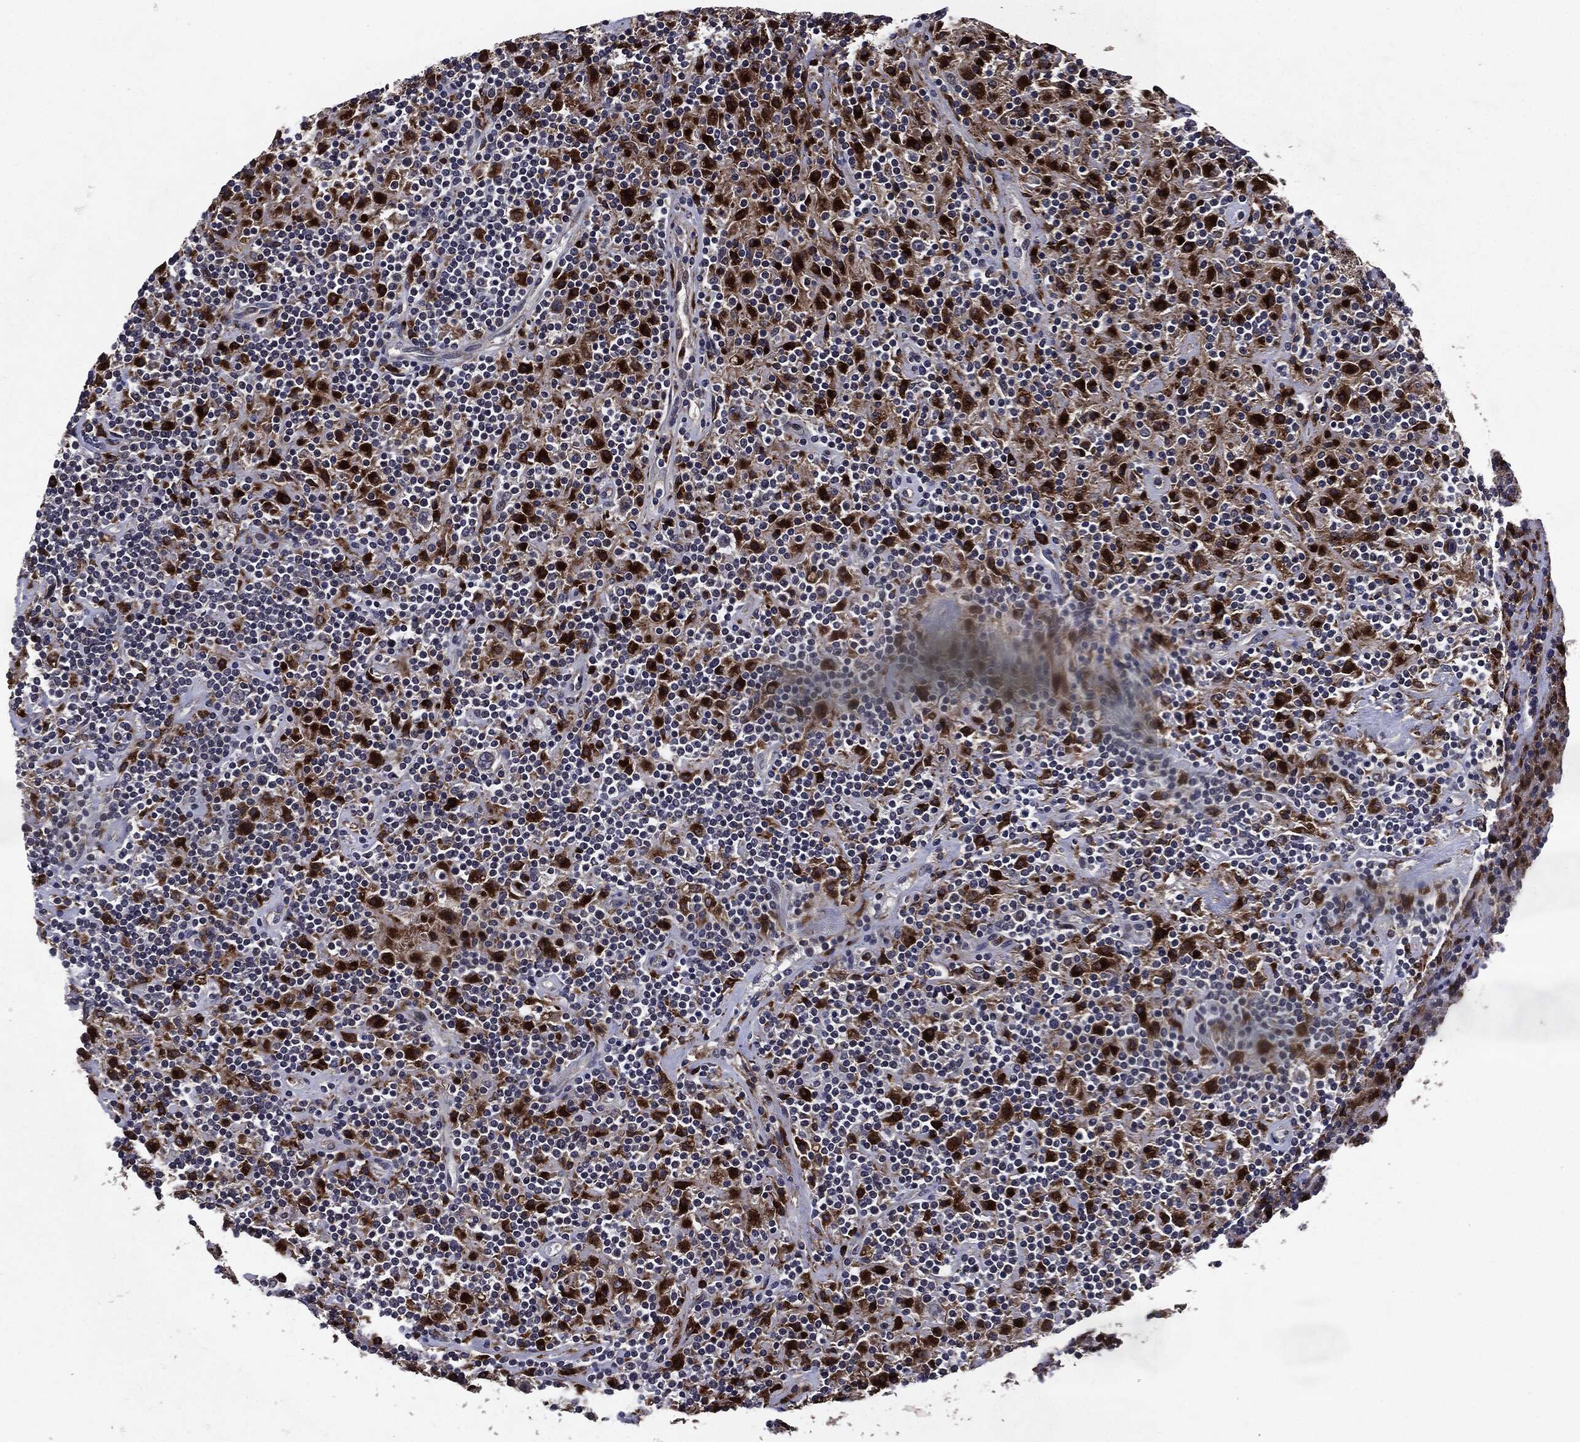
{"staining": {"intensity": "negative", "quantity": "none", "location": "none"}, "tissue": "lymphoma", "cell_type": "Tumor cells", "image_type": "cancer", "snomed": [{"axis": "morphology", "description": "Hodgkin's disease, NOS"}, {"axis": "topography", "description": "Lymph node"}], "caption": "Image shows no protein staining in tumor cells of Hodgkin's disease tissue.", "gene": "SLC31A2", "patient": {"sex": "male", "age": 70}}